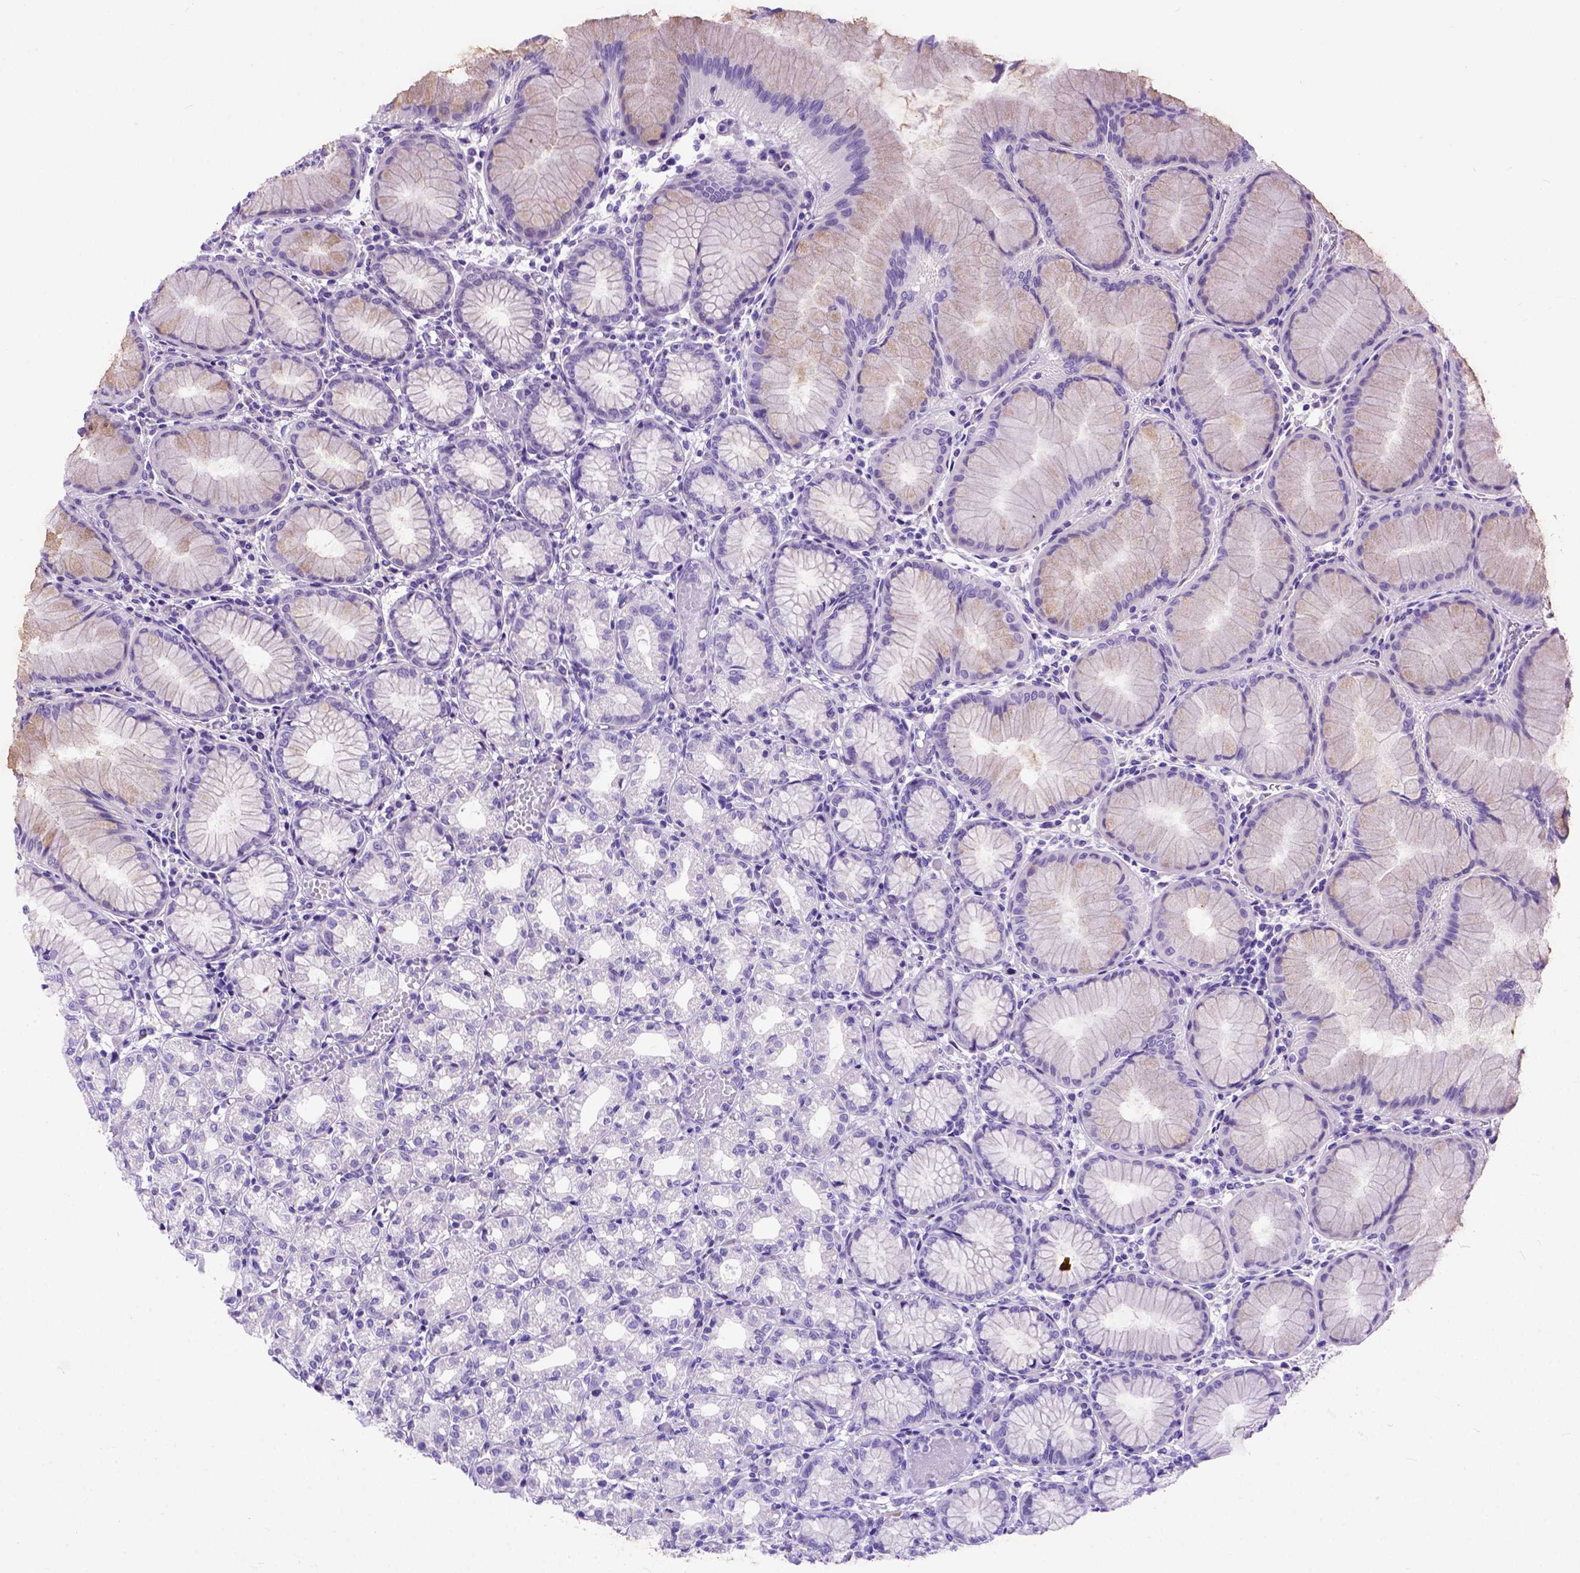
{"staining": {"intensity": "weak", "quantity": "<25%", "location": "cytoplasmic/membranous"}, "tissue": "stomach", "cell_type": "Glandular cells", "image_type": "normal", "snomed": [{"axis": "morphology", "description": "Normal tissue, NOS"}, {"axis": "topography", "description": "Stomach"}], "caption": "IHC image of normal stomach: stomach stained with DAB exhibits no significant protein positivity in glandular cells.", "gene": "ODAD3", "patient": {"sex": "female", "age": 57}}